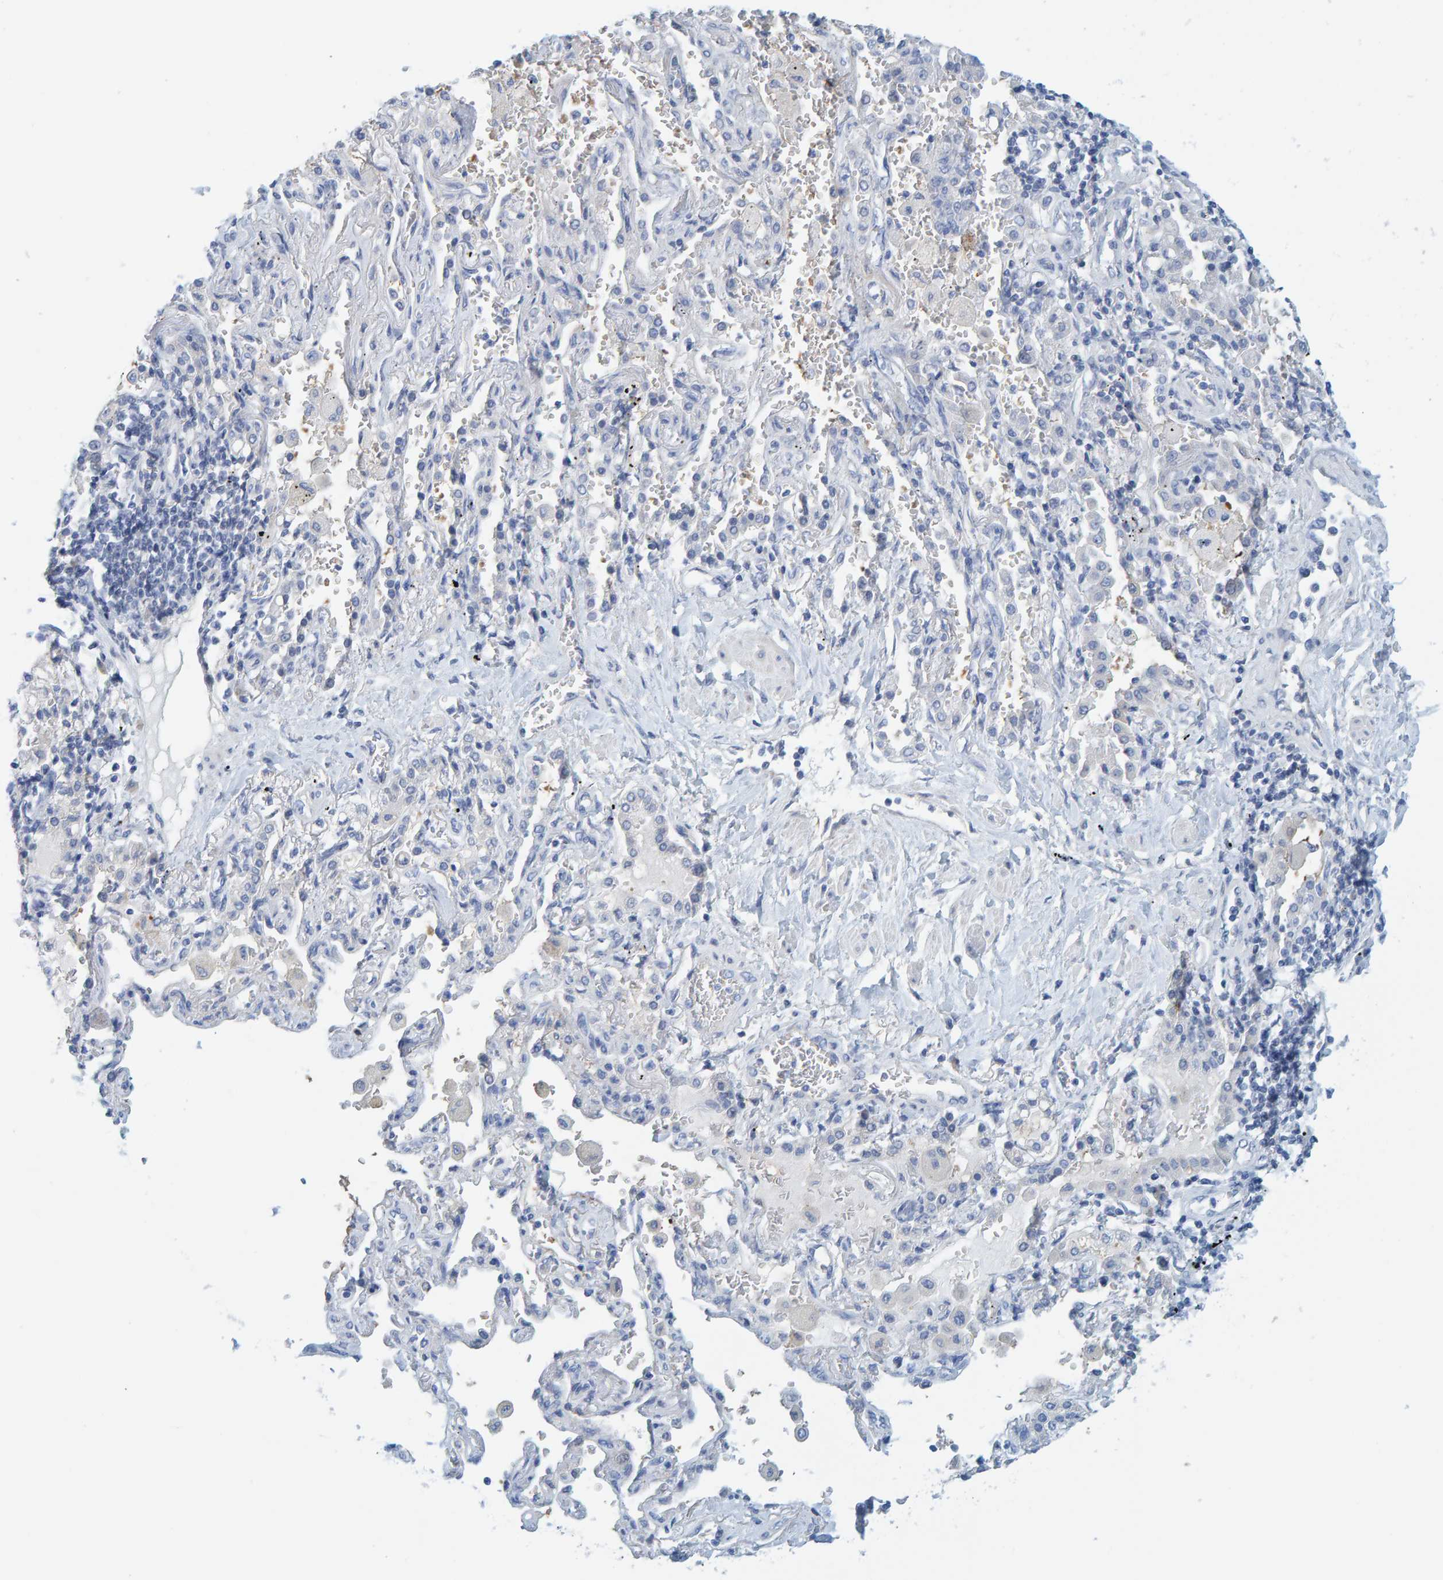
{"staining": {"intensity": "moderate", "quantity": "<25%", "location": "cytoplasmic/membranous"}, "tissue": "lung cancer", "cell_type": "Tumor cells", "image_type": "cancer", "snomed": [{"axis": "morphology", "description": "Adenocarcinoma, NOS"}, {"axis": "topography", "description": "Lung"}], "caption": "Tumor cells show low levels of moderate cytoplasmic/membranous positivity in approximately <25% of cells in adenocarcinoma (lung). Nuclei are stained in blue.", "gene": "KLHL11", "patient": {"sex": "female", "age": 65}}